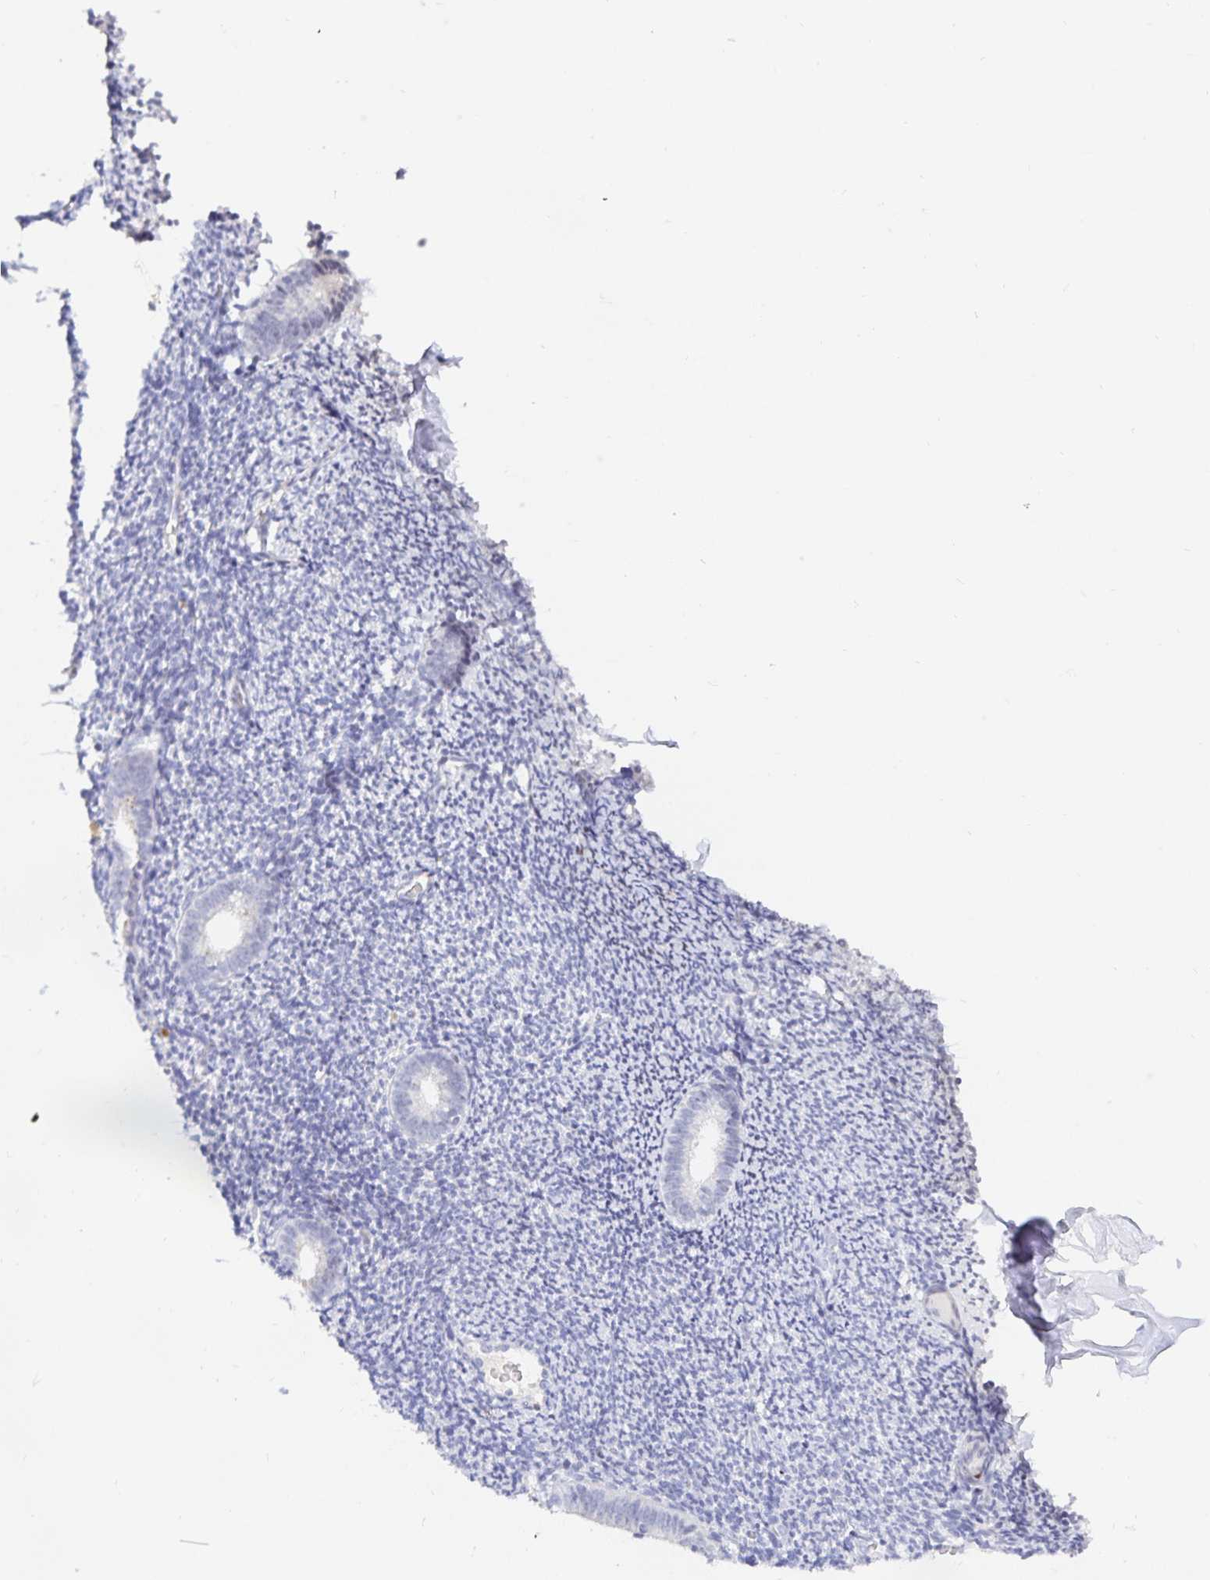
{"staining": {"intensity": "negative", "quantity": "none", "location": "none"}, "tissue": "endometrium", "cell_type": "Cells in endometrial stroma", "image_type": "normal", "snomed": [{"axis": "morphology", "description": "Normal tissue, NOS"}, {"axis": "topography", "description": "Endometrium"}], "caption": "Immunohistochemical staining of normal endometrium demonstrates no significant positivity in cells in endometrial stroma. (Stains: DAB immunohistochemistry (IHC) with hematoxylin counter stain, Microscopy: brightfield microscopy at high magnification).", "gene": "KBTBD13", "patient": {"sex": "female", "age": 39}}